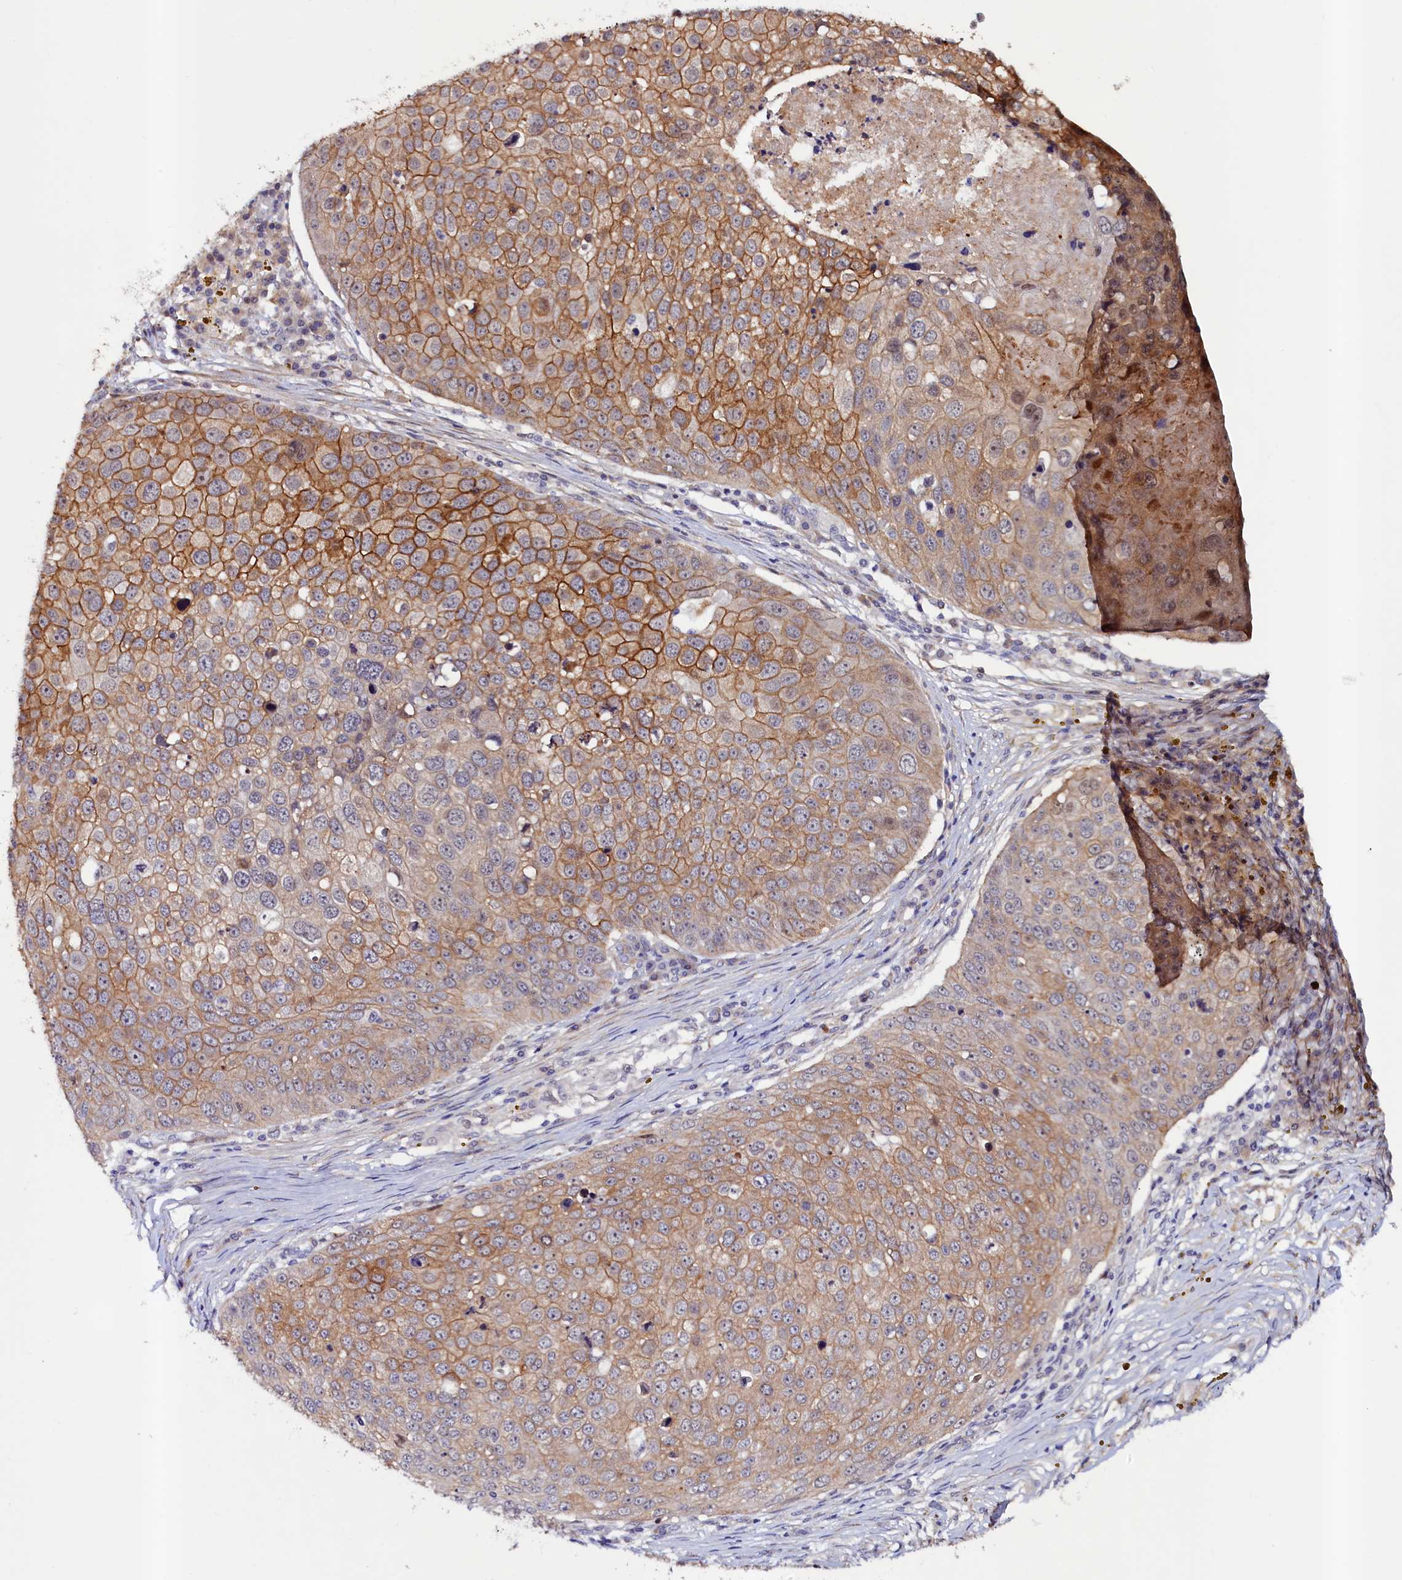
{"staining": {"intensity": "moderate", "quantity": ">75%", "location": "cytoplasmic/membranous"}, "tissue": "skin cancer", "cell_type": "Tumor cells", "image_type": "cancer", "snomed": [{"axis": "morphology", "description": "Squamous cell carcinoma, NOS"}, {"axis": "topography", "description": "Skin"}], "caption": "This histopathology image shows immunohistochemistry (IHC) staining of skin squamous cell carcinoma, with medium moderate cytoplasmic/membranous expression in approximately >75% of tumor cells.", "gene": "PACSIN3", "patient": {"sex": "male", "age": 71}}